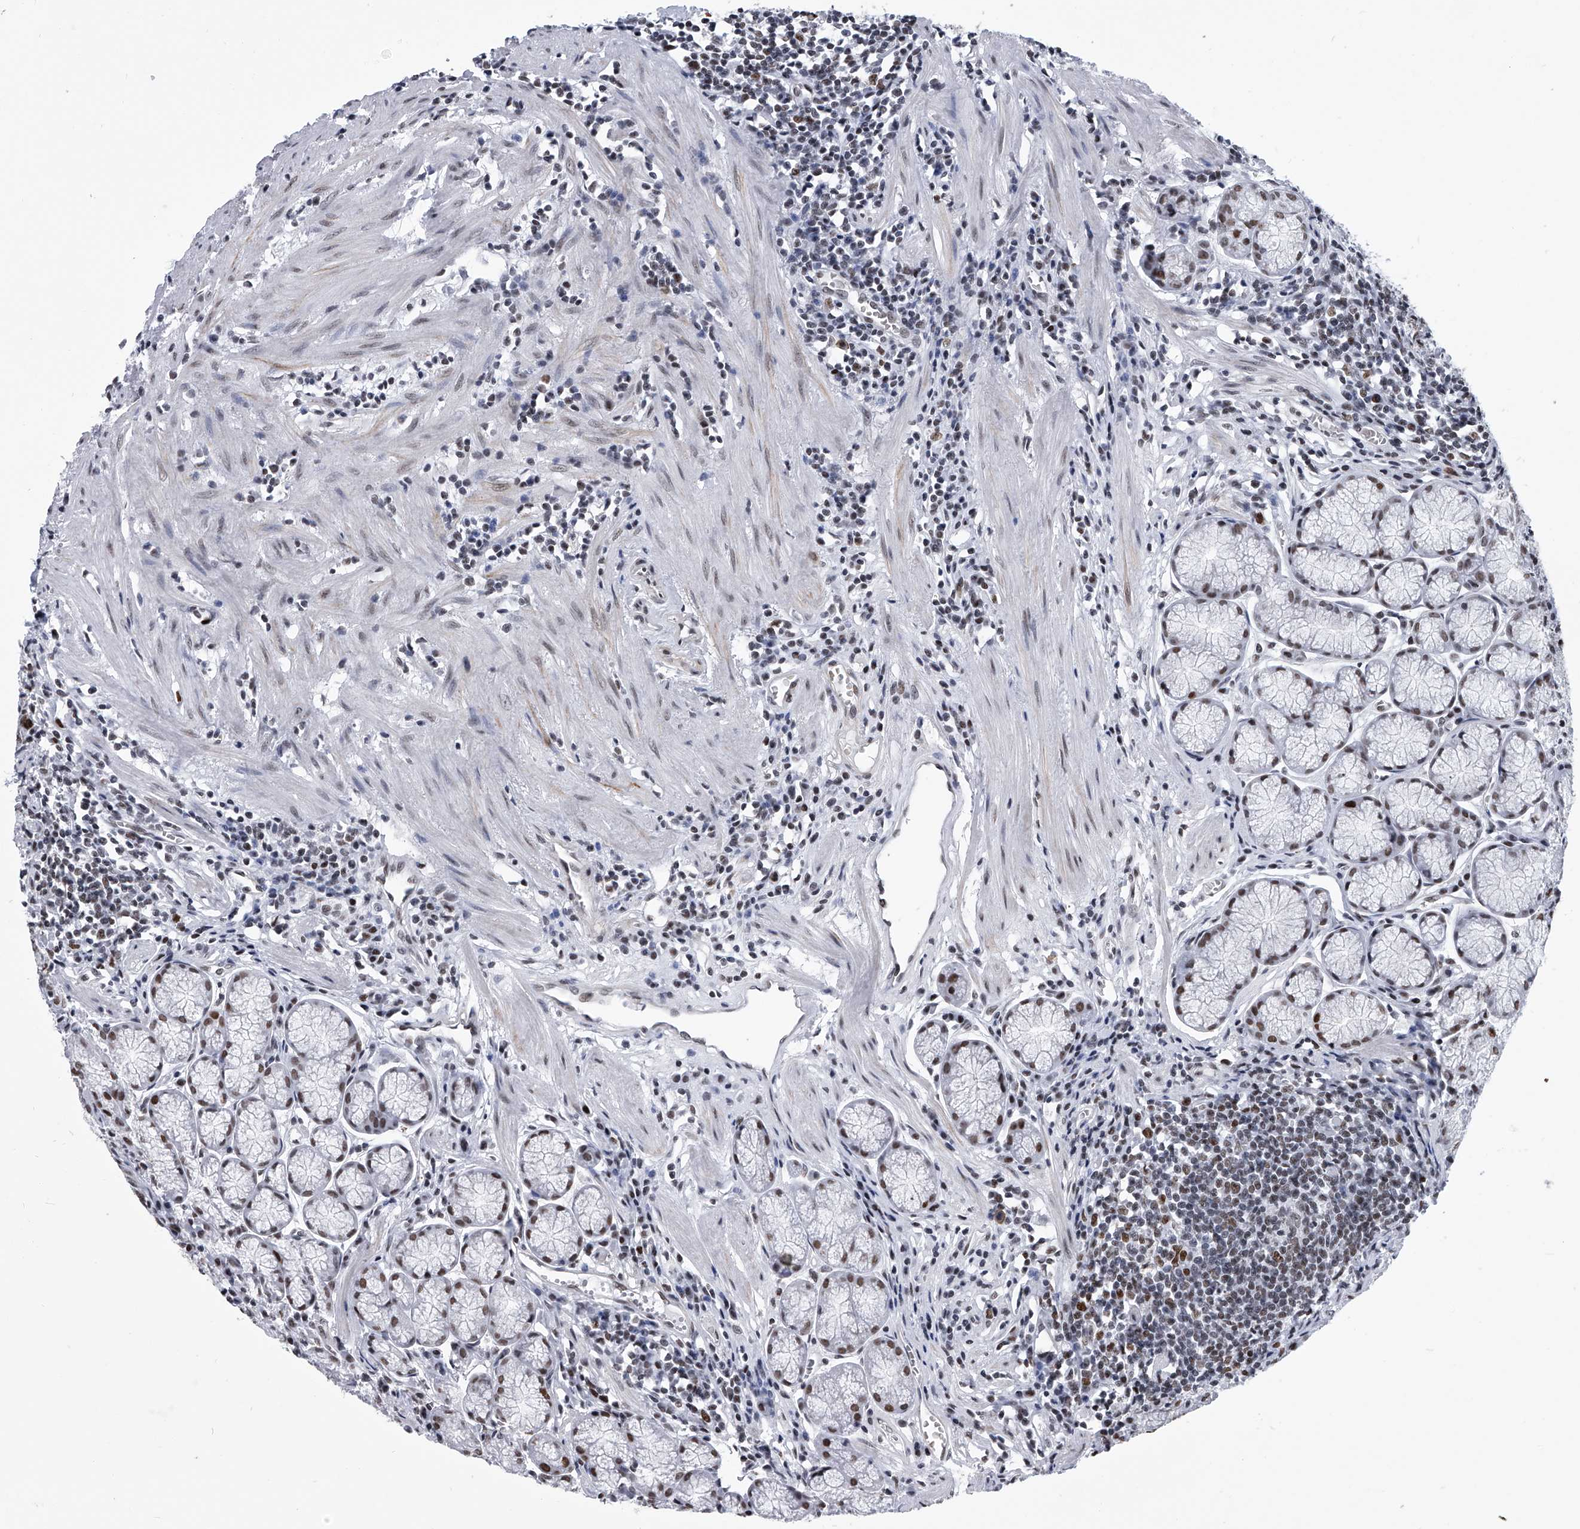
{"staining": {"intensity": "moderate", "quantity": "25%-75%", "location": "nuclear"}, "tissue": "stomach", "cell_type": "Glandular cells", "image_type": "normal", "snomed": [{"axis": "morphology", "description": "Normal tissue, NOS"}, {"axis": "topography", "description": "Stomach"}], "caption": "Moderate nuclear positivity for a protein is appreciated in approximately 25%-75% of glandular cells of normal stomach using immunohistochemistry (IHC).", "gene": "SIM2", "patient": {"sex": "male", "age": 55}}